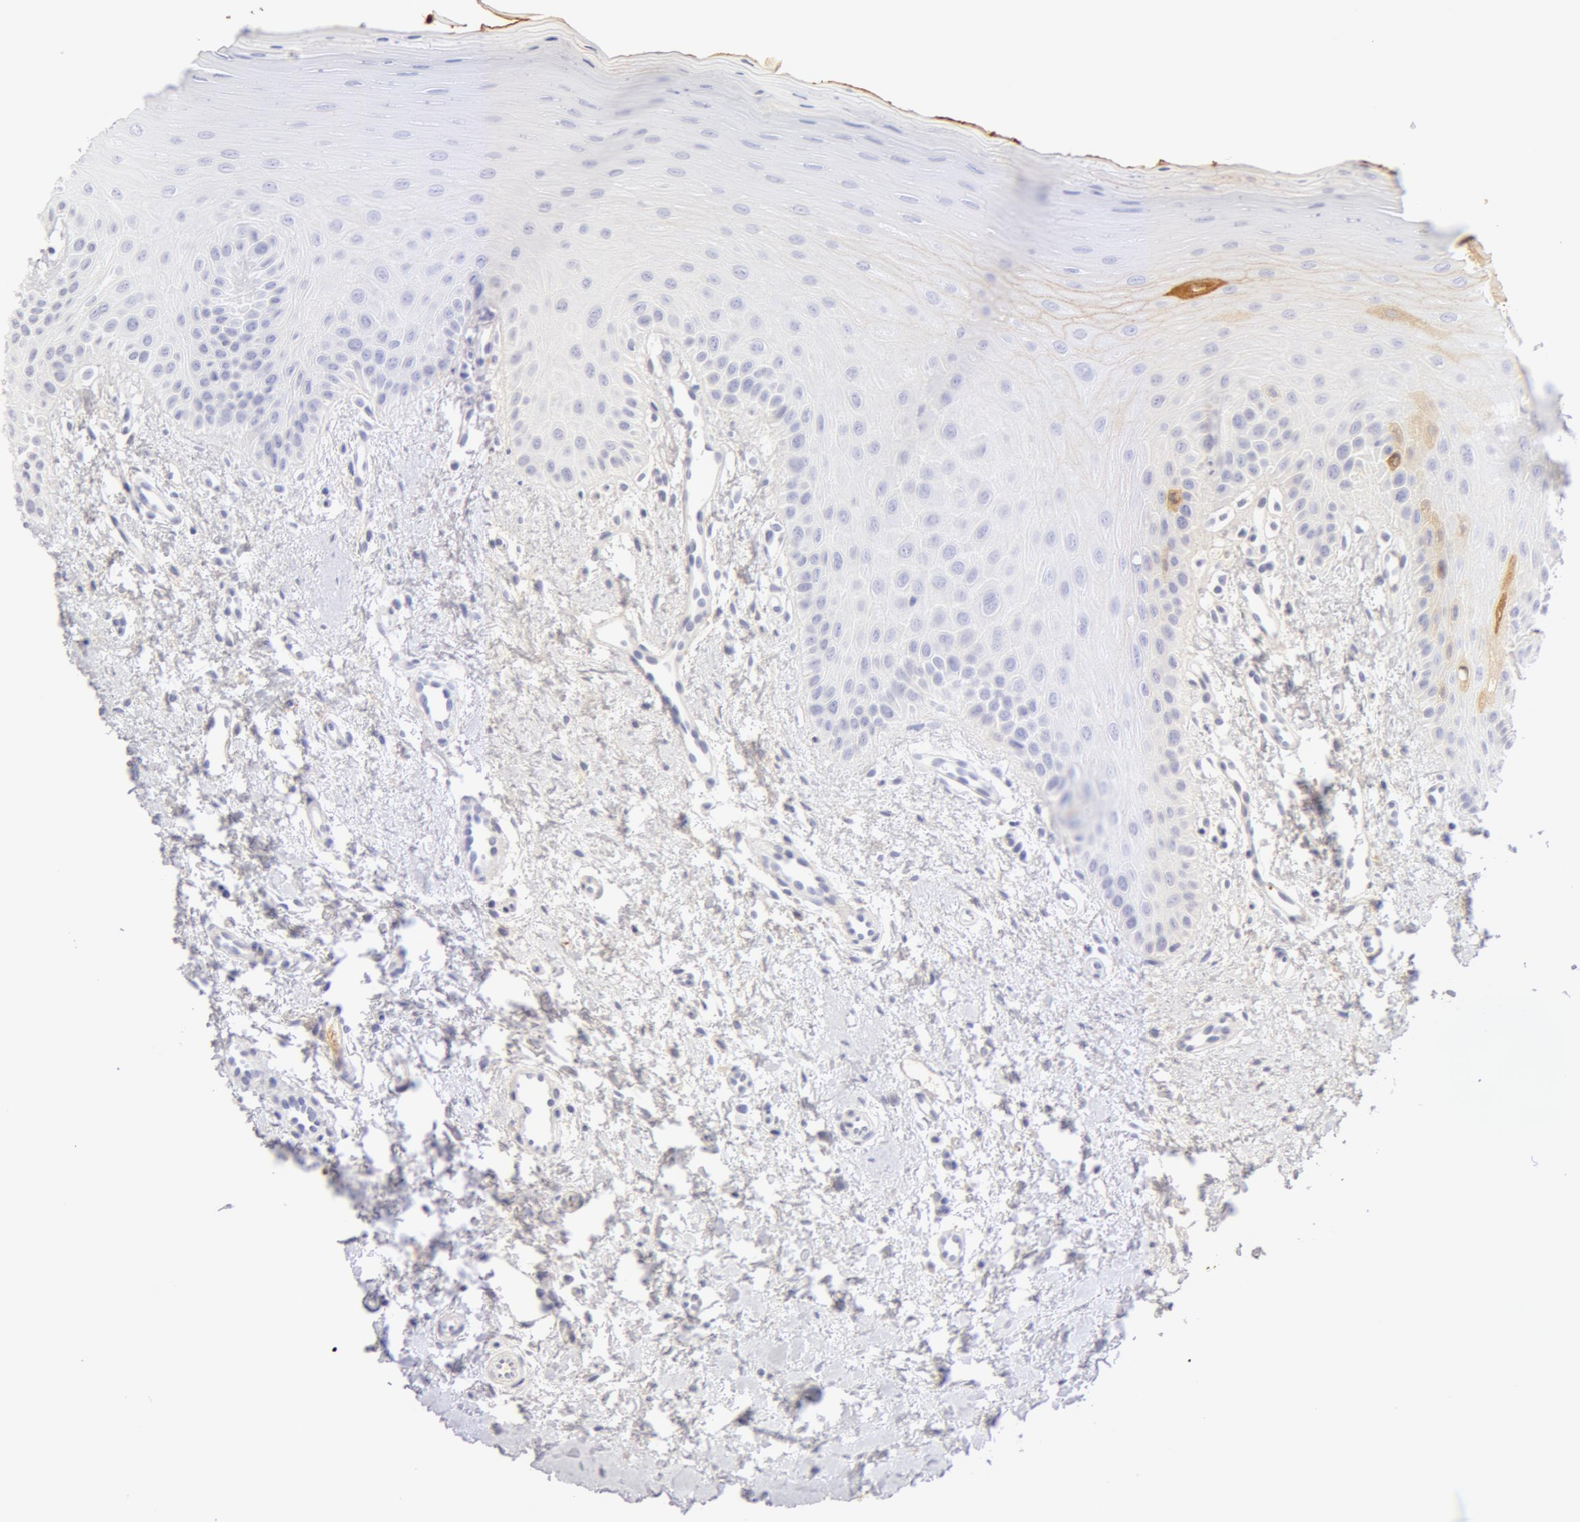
{"staining": {"intensity": "negative", "quantity": "none", "location": "none"}, "tissue": "oral mucosa", "cell_type": "Squamous epithelial cells", "image_type": "normal", "snomed": [{"axis": "morphology", "description": "Normal tissue, NOS"}, {"axis": "topography", "description": "Oral tissue"}], "caption": "IHC photomicrograph of benign human oral mucosa stained for a protein (brown), which shows no staining in squamous epithelial cells. Nuclei are stained in blue.", "gene": "AHSG", "patient": {"sex": "female", "age": 23}}